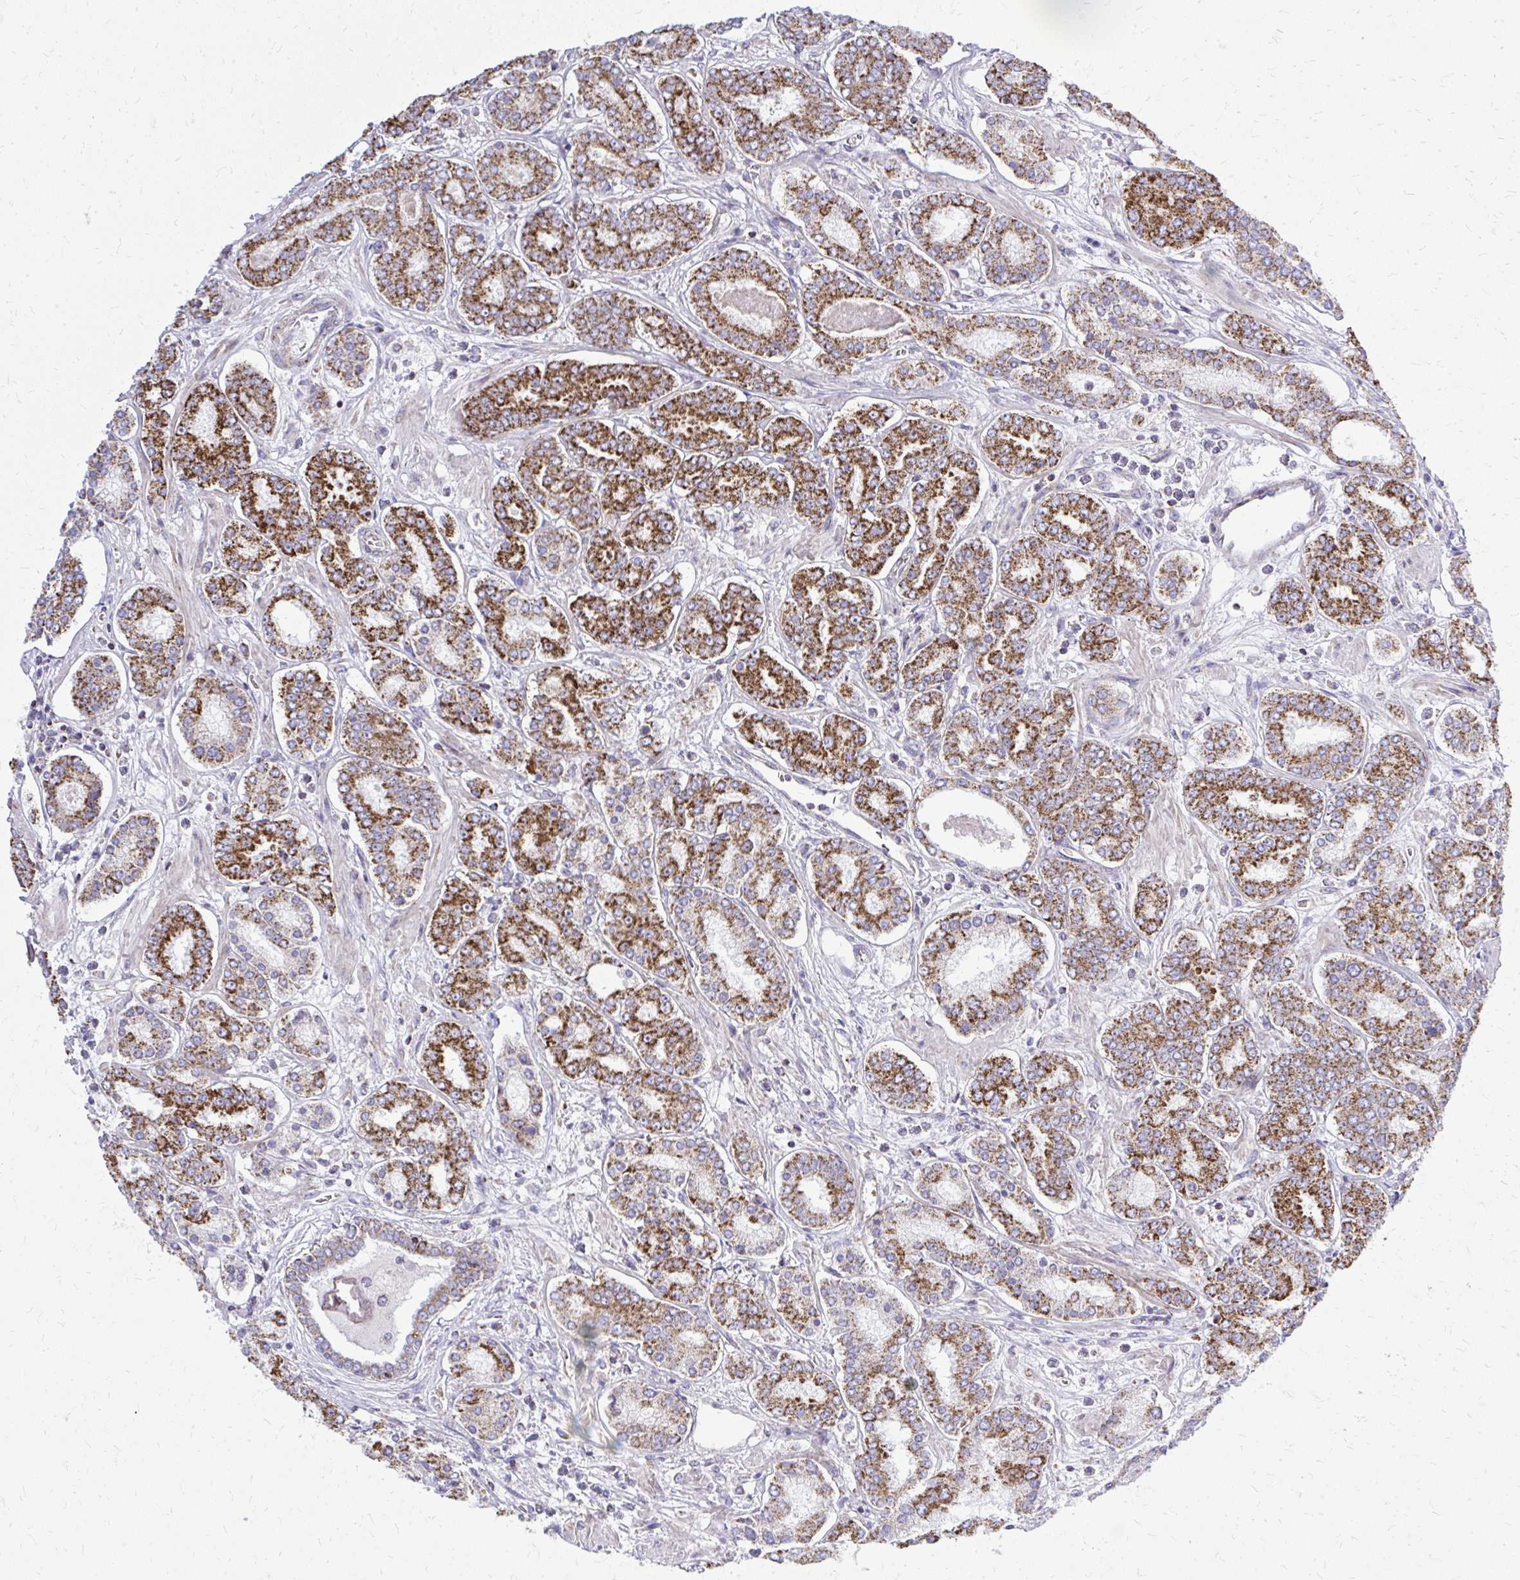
{"staining": {"intensity": "strong", "quantity": ">75%", "location": "cytoplasmic/membranous"}, "tissue": "prostate cancer", "cell_type": "Tumor cells", "image_type": "cancer", "snomed": [{"axis": "morphology", "description": "Adenocarcinoma, High grade"}, {"axis": "topography", "description": "Prostate"}], "caption": "Approximately >75% of tumor cells in human prostate adenocarcinoma (high-grade) reveal strong cytoplasmic/membranous protein expression as visualized by brown immunohistochemical staining.", "gene": "ZNF362", "patient": {"sex": "male", "age": 72}}